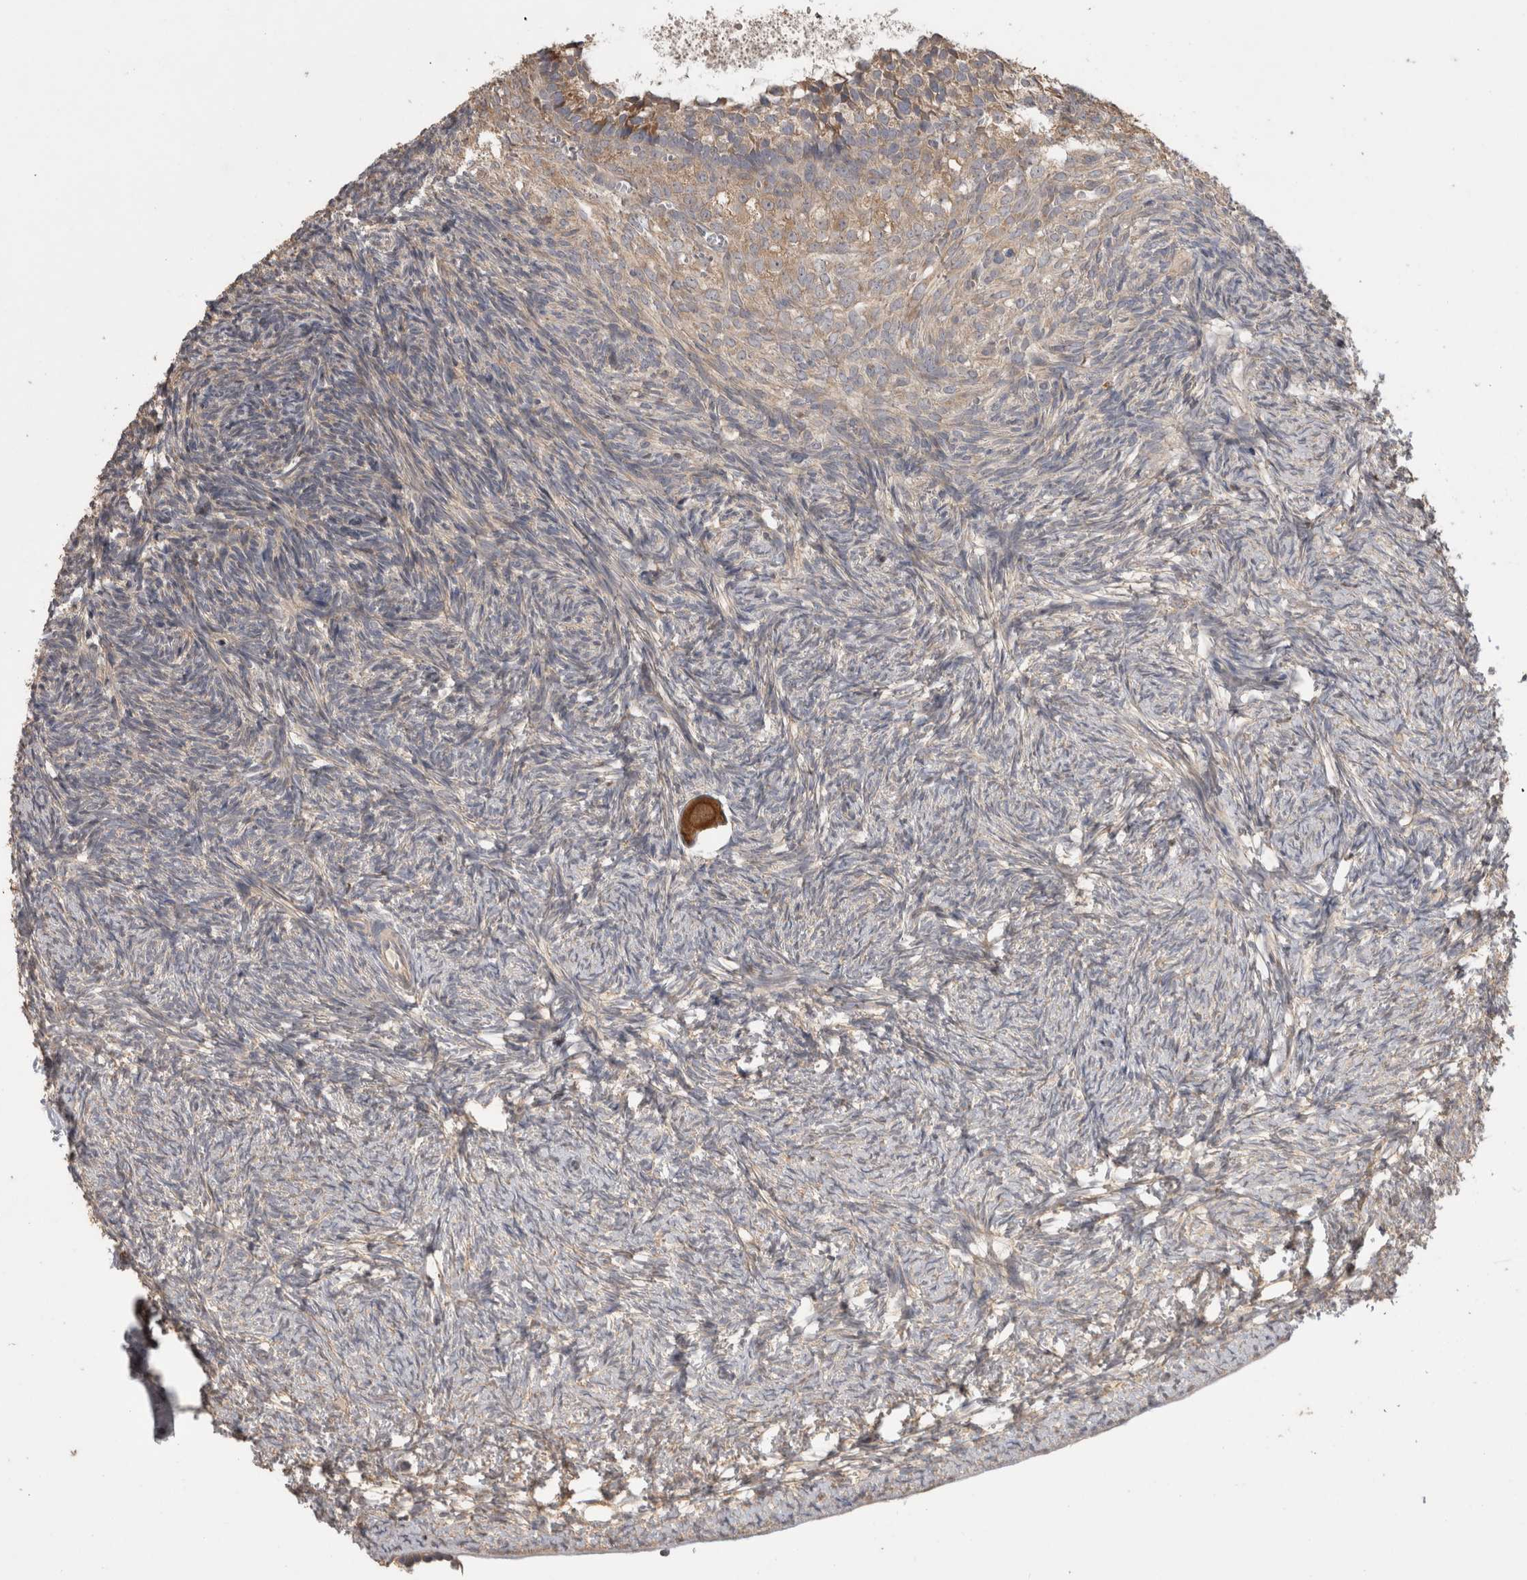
{"staining": {"intensity": "strong", "quantity": ">75%", "location": "cytoplasmic/membranous"}, "tissue": "ovary", "cell_type": "Follicle cells", "image_type": "normal", "snomed": [{"axis": "morphology", "description": "Normal tissue, NOS"}, {"axis": "topography", "description": "Ovary"}], "caption": "Immunohistochemistry (IHC) micrograph of benign ovary: human ovary stained using IHC reveals high levels of strong protein expression localized specifically in the cytoplasmic/membranous of follicle cells, appearing as a cytoplasmic/membranous brown color.", "gene": "TBCE", "patient": {"sex": "female", "age": 34}}